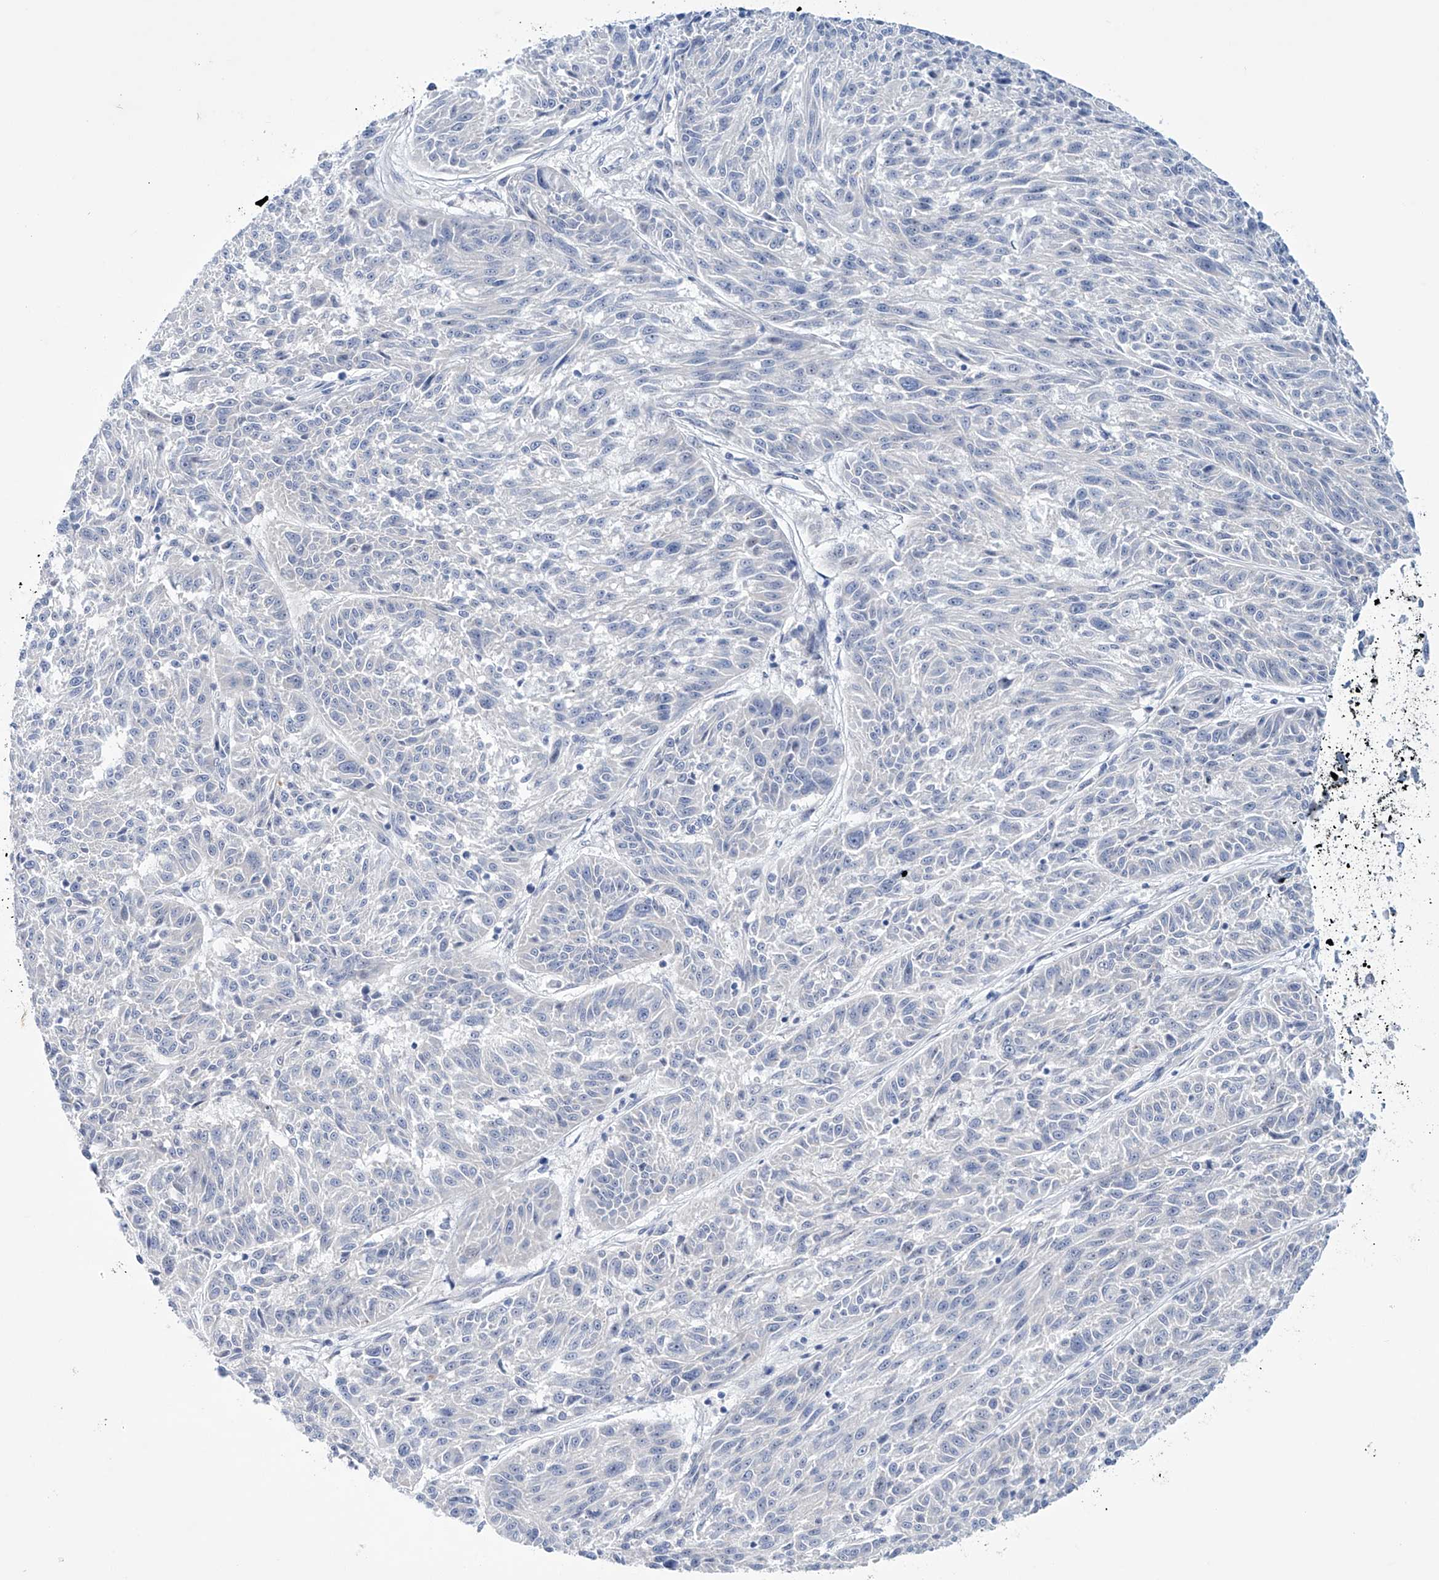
{"staining": {"intensity": "negative", "quantity": "none", "location": "none"}, "tissue": "melanoma", "cell_type": "Tumor cells", "image_type": "cancer", "snomed": [{"axis": "morphology", "description": "Malignant melanoma, NOS"}, {"axis": "topography", "description": "Skin"}], "caption": "Micrograph shows no significant protein expression in tumor cells of melanoma.", "gene": "TRIM60", "patient": {"sex": "male", "age": 53}}